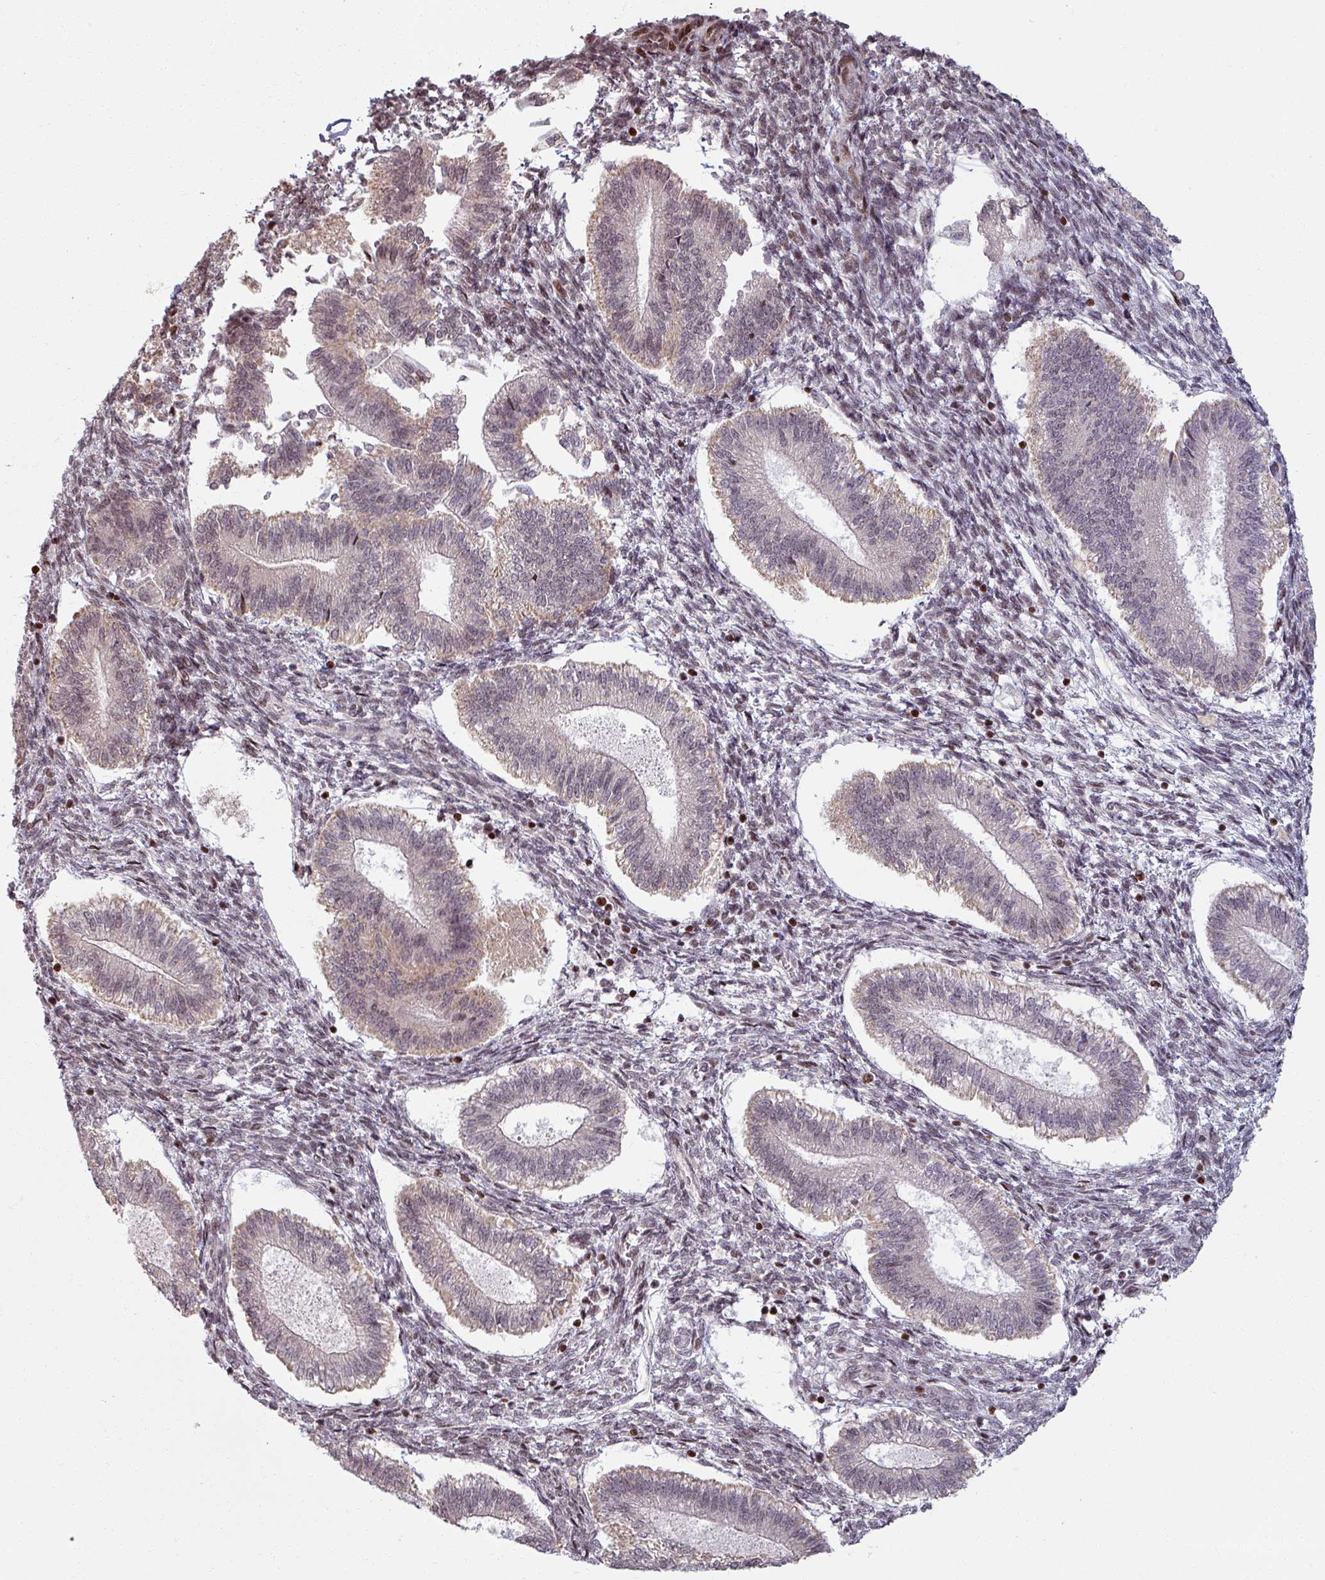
{"staining": {"intensity": "moderate", "quantity": "<25%", "location": "nuclear"}, "tissue": "endometrium", "cell_type": "Cells in endometrial stroma", "image_type": "normal", "snomed": [{"axis": "morphology", "description": "Normal tissue, NOS"}, {"axis": "topography", "description": "Endometrium"}], "caption": "Moderate nuclear protein expression is identified in about <25% of cells in endometrial stroma in endometrium.", "gene": "NCOR1", "patient": {"sex": "female", "age": 25}}